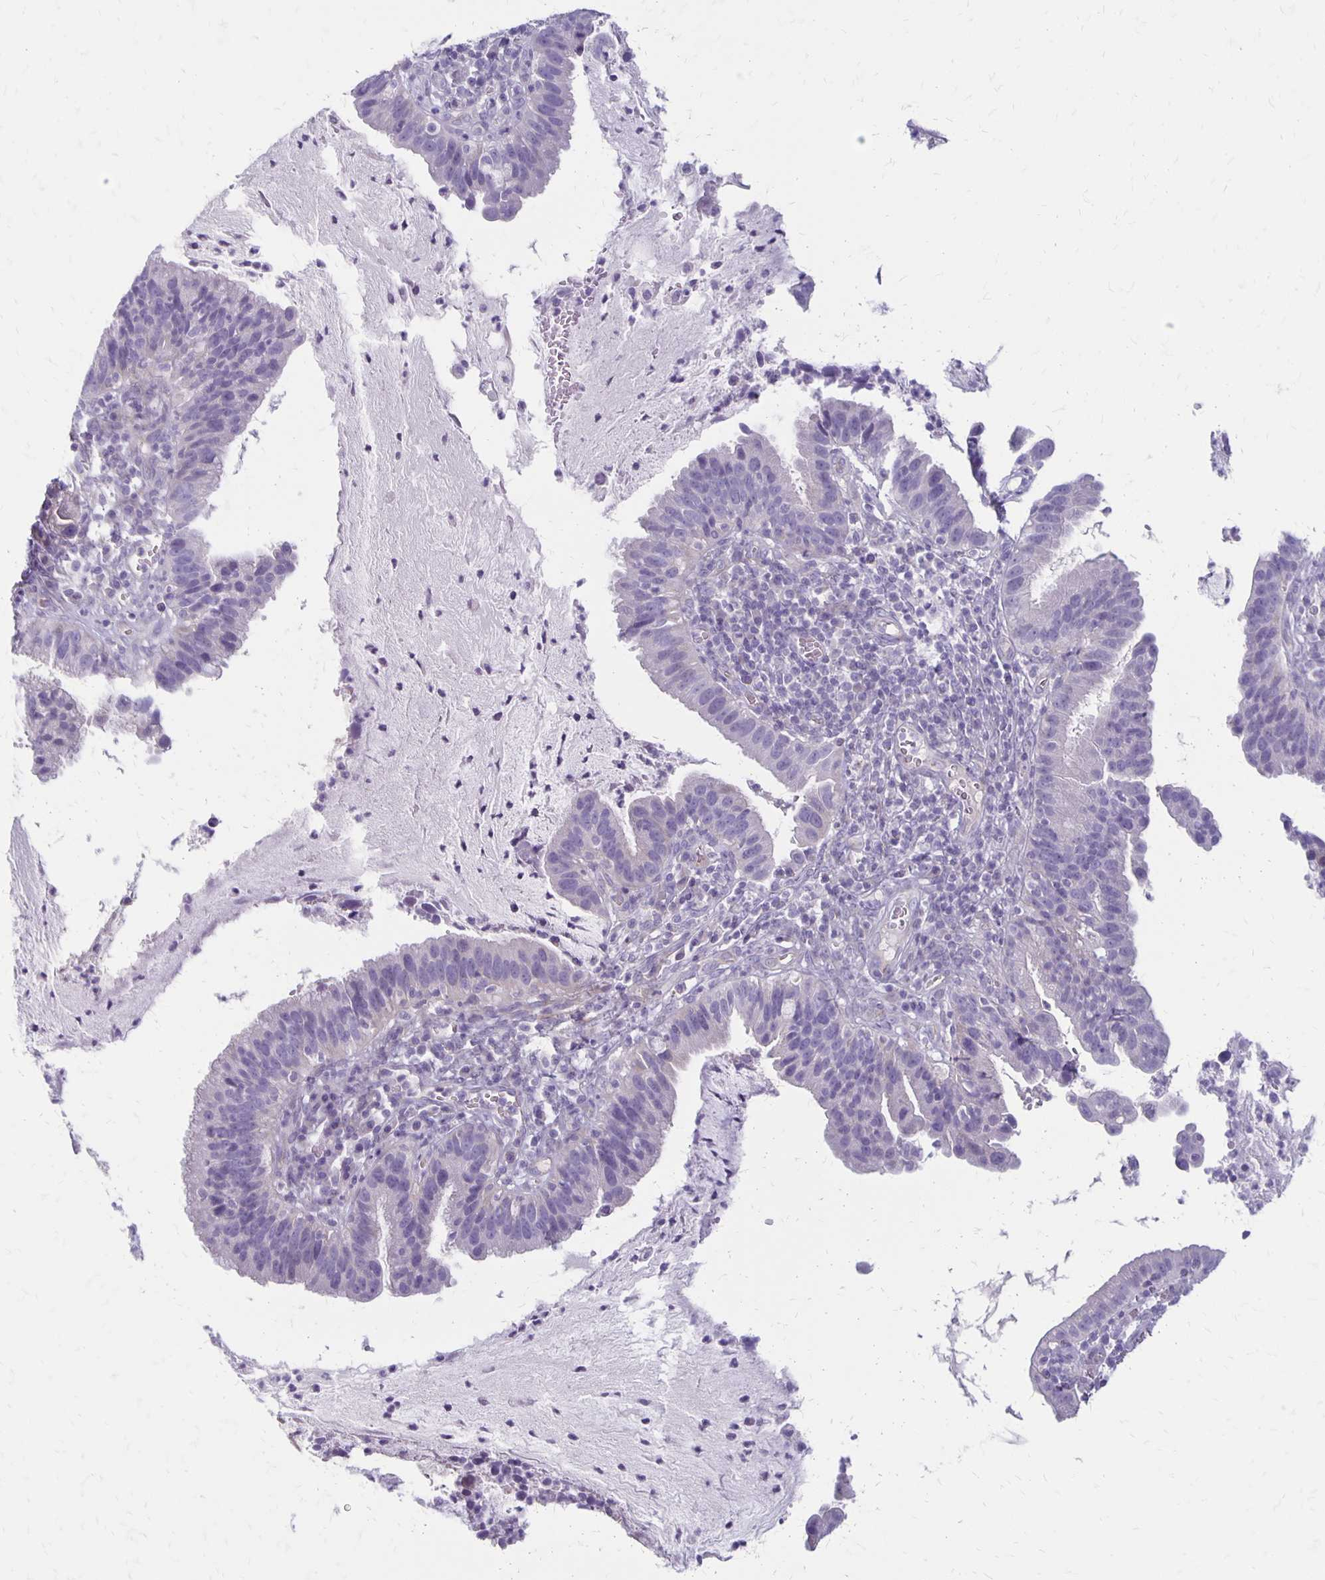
{"staining": {"intensity": "negative", "quantity": "none", "location": "none"}, "tissue": "cervical cancer", "cell_type": "Tumor cells", "image_type": "cancer", "snomed": [{"axis": "morphology", "description": "Adenocarcinoma, NOS"}, {"axis": "topography", "description": "Cervix"}], "caption": "Adenocarcinoma (cervical) was stained to show a protein in brown. There is no significant positivity in tumor cells. (IHC, brightfield microscopy, high magnification).", "gene": "HOMER1", "patient": {"sex": "female", "age": 34}}